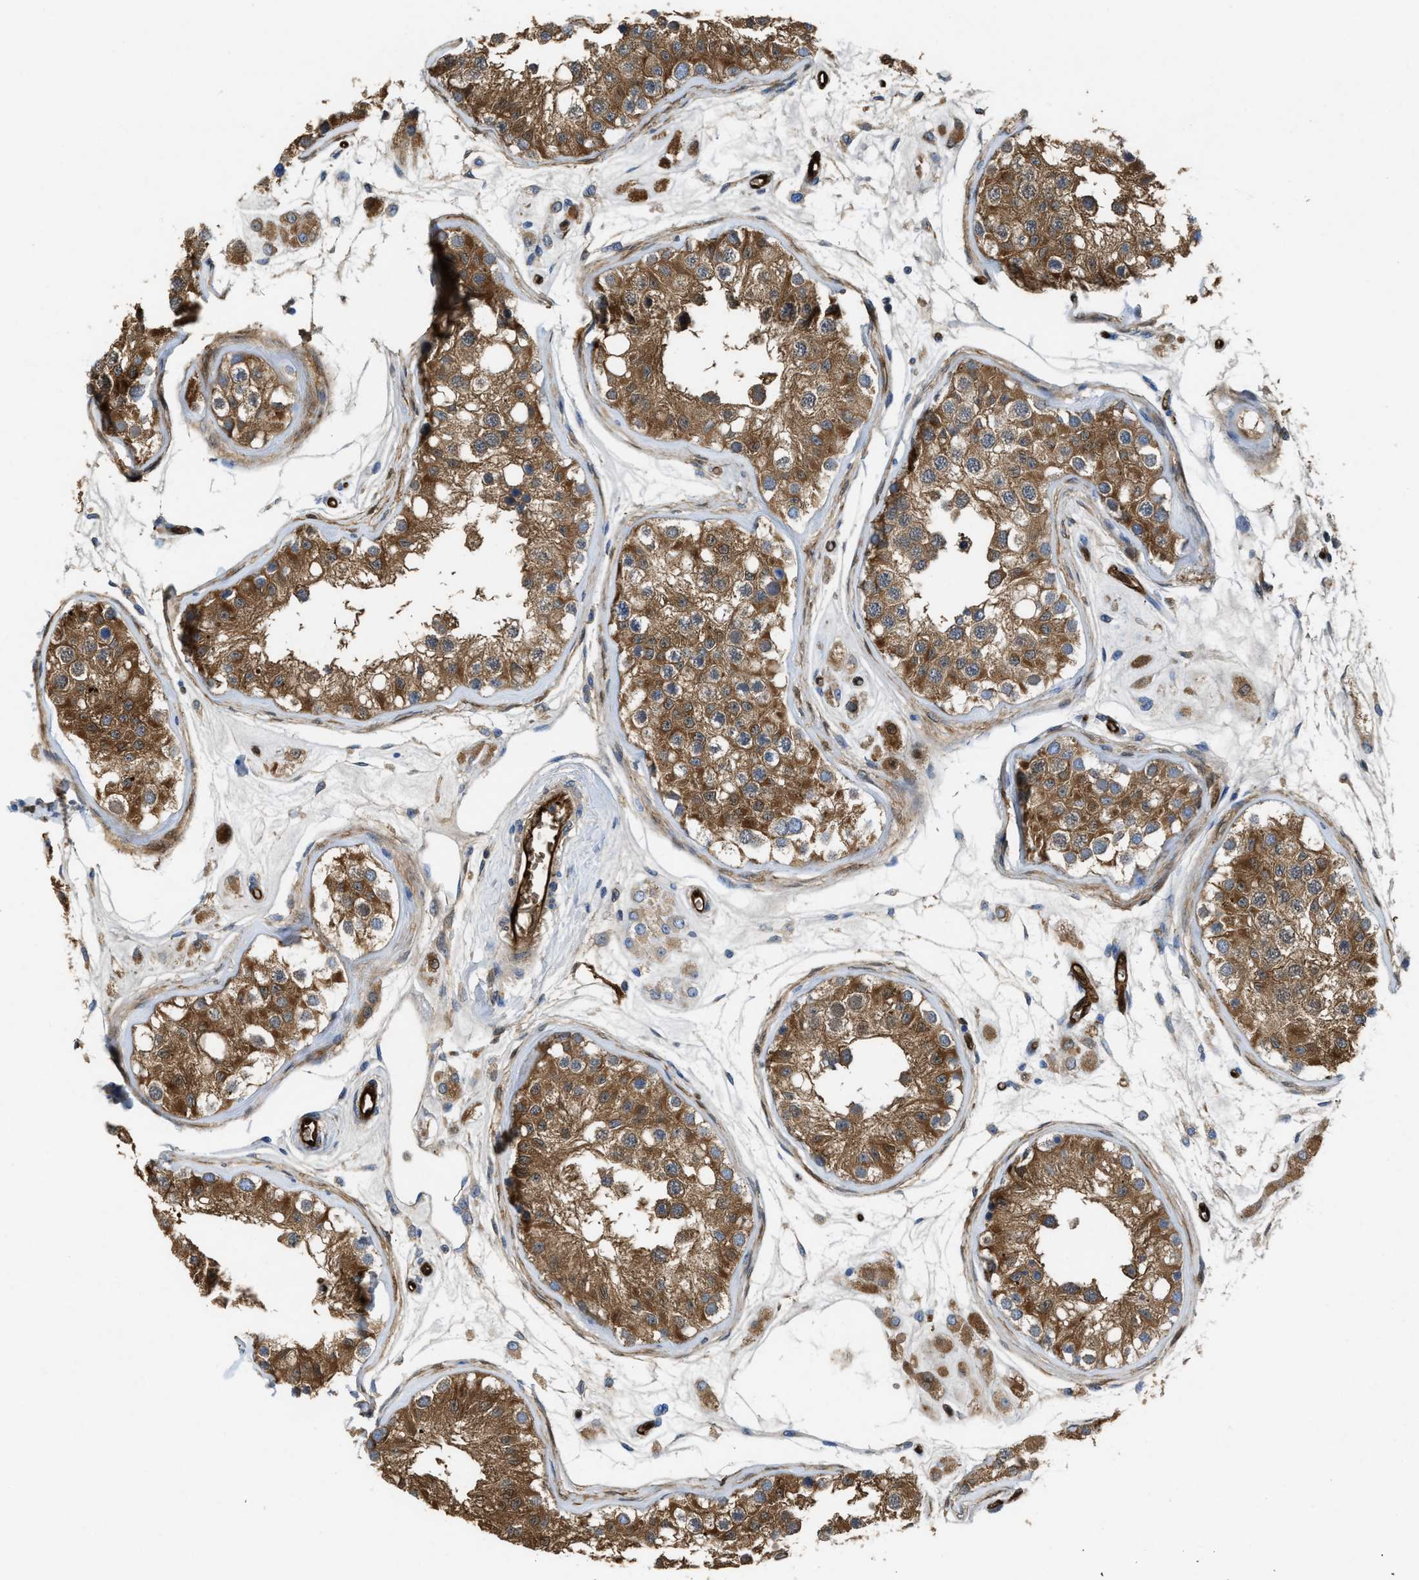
{"staining": {"intensity": "strong", "quantity": ">75%", "location": "cytoplasmic/membranous"}, "tissue": "testis", "cell_type": "Cells in seminiferous ducts", "image_type": "normal", "snomed": [{"axis": "morphology", "description": "Normal tissue, NOS"}, {"axis": "morphology", "description": "Adenocarcinoma, metastatic, NOS"}, {"axis": "topography", "description": "Testis"}], "caption": "This is an image of immunohistochemistry (IHC) staining of unremarkable testis, which shows strong expression in the cytoplasmic/membranous of cells in seminiferous ducts.", "gene": "ASS1", "patient": {"sex": "male", "age": 26}}